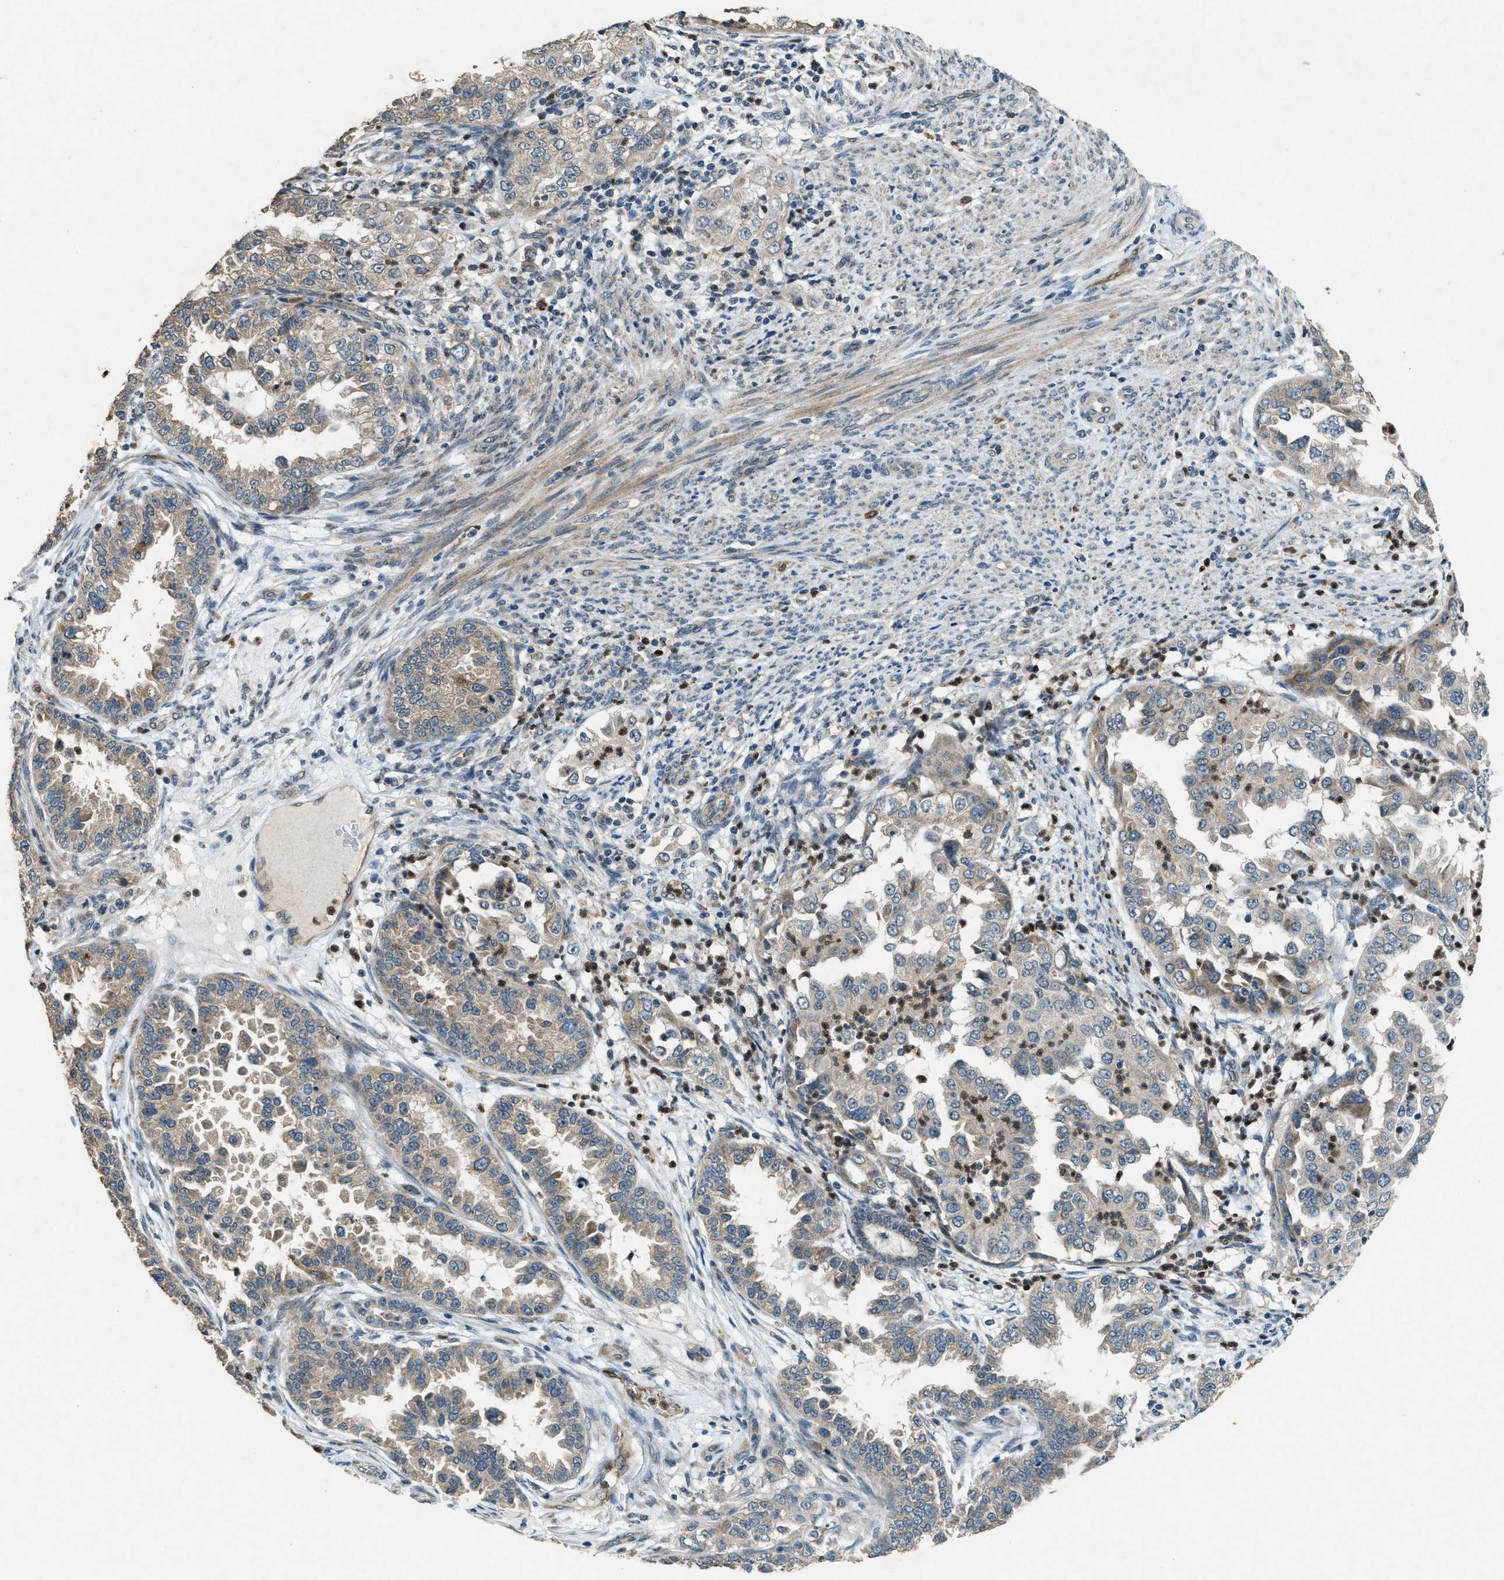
{"staining": {"intensity": "weak", "quantity": "<25%", "location": "cytoplasmic/membranous"}, "tissue": "endometrial cancer", "cell_type": "Tumor cells", "image_type": "cancer", "snomed": [{"axis": "morphology", "description": "Adenocarcinoma, NOS"}, {"axis": "topography", "description": "Endometrium"}], "caption": "The photomicrograph reveals no significant positivity in tumor cells of adenocarcinoma (endometrial).", "gene": "RAB3D", "patient": {"sex": "female", "age": 85}}